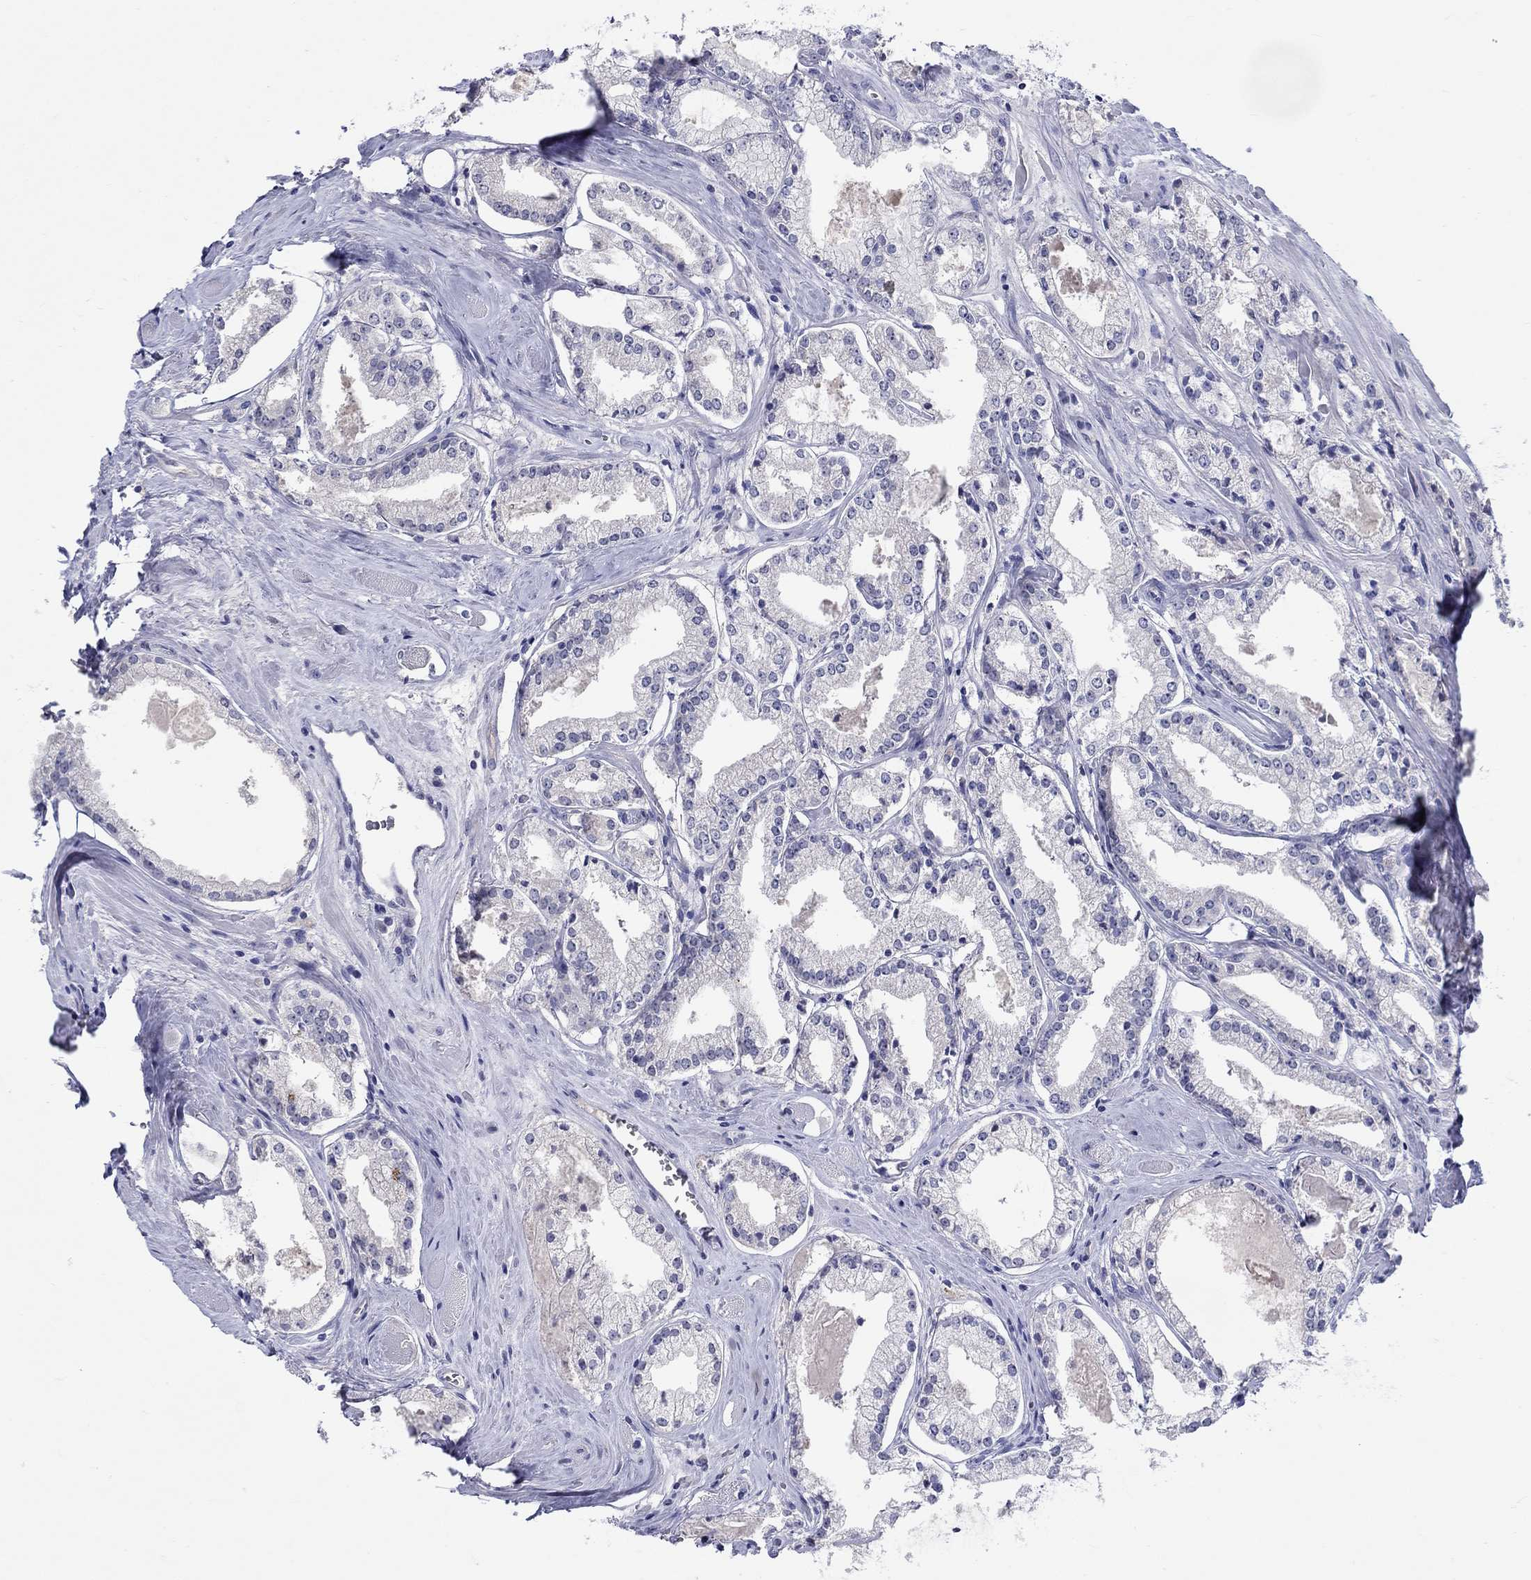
{"staining": {"intensity": "negative", "quantity": "none", "location": "none"}, "tissue": "prostate cancer", "cell_type": "Tumor cells", "image_type": "cancer", "snomed": [{"axis": "morphology", "description": "Adenocarcinoma, NOS"}, {"axis": "topography", "description": "Prostate"}], "caption": "Immunohistochemistry (IHC) of prostate cancer (adenocarcinoma) demonstrates no positivity in tumor cells.", "gene": "SLC30A3", "patient": {"sex": "male", "age": 72}}